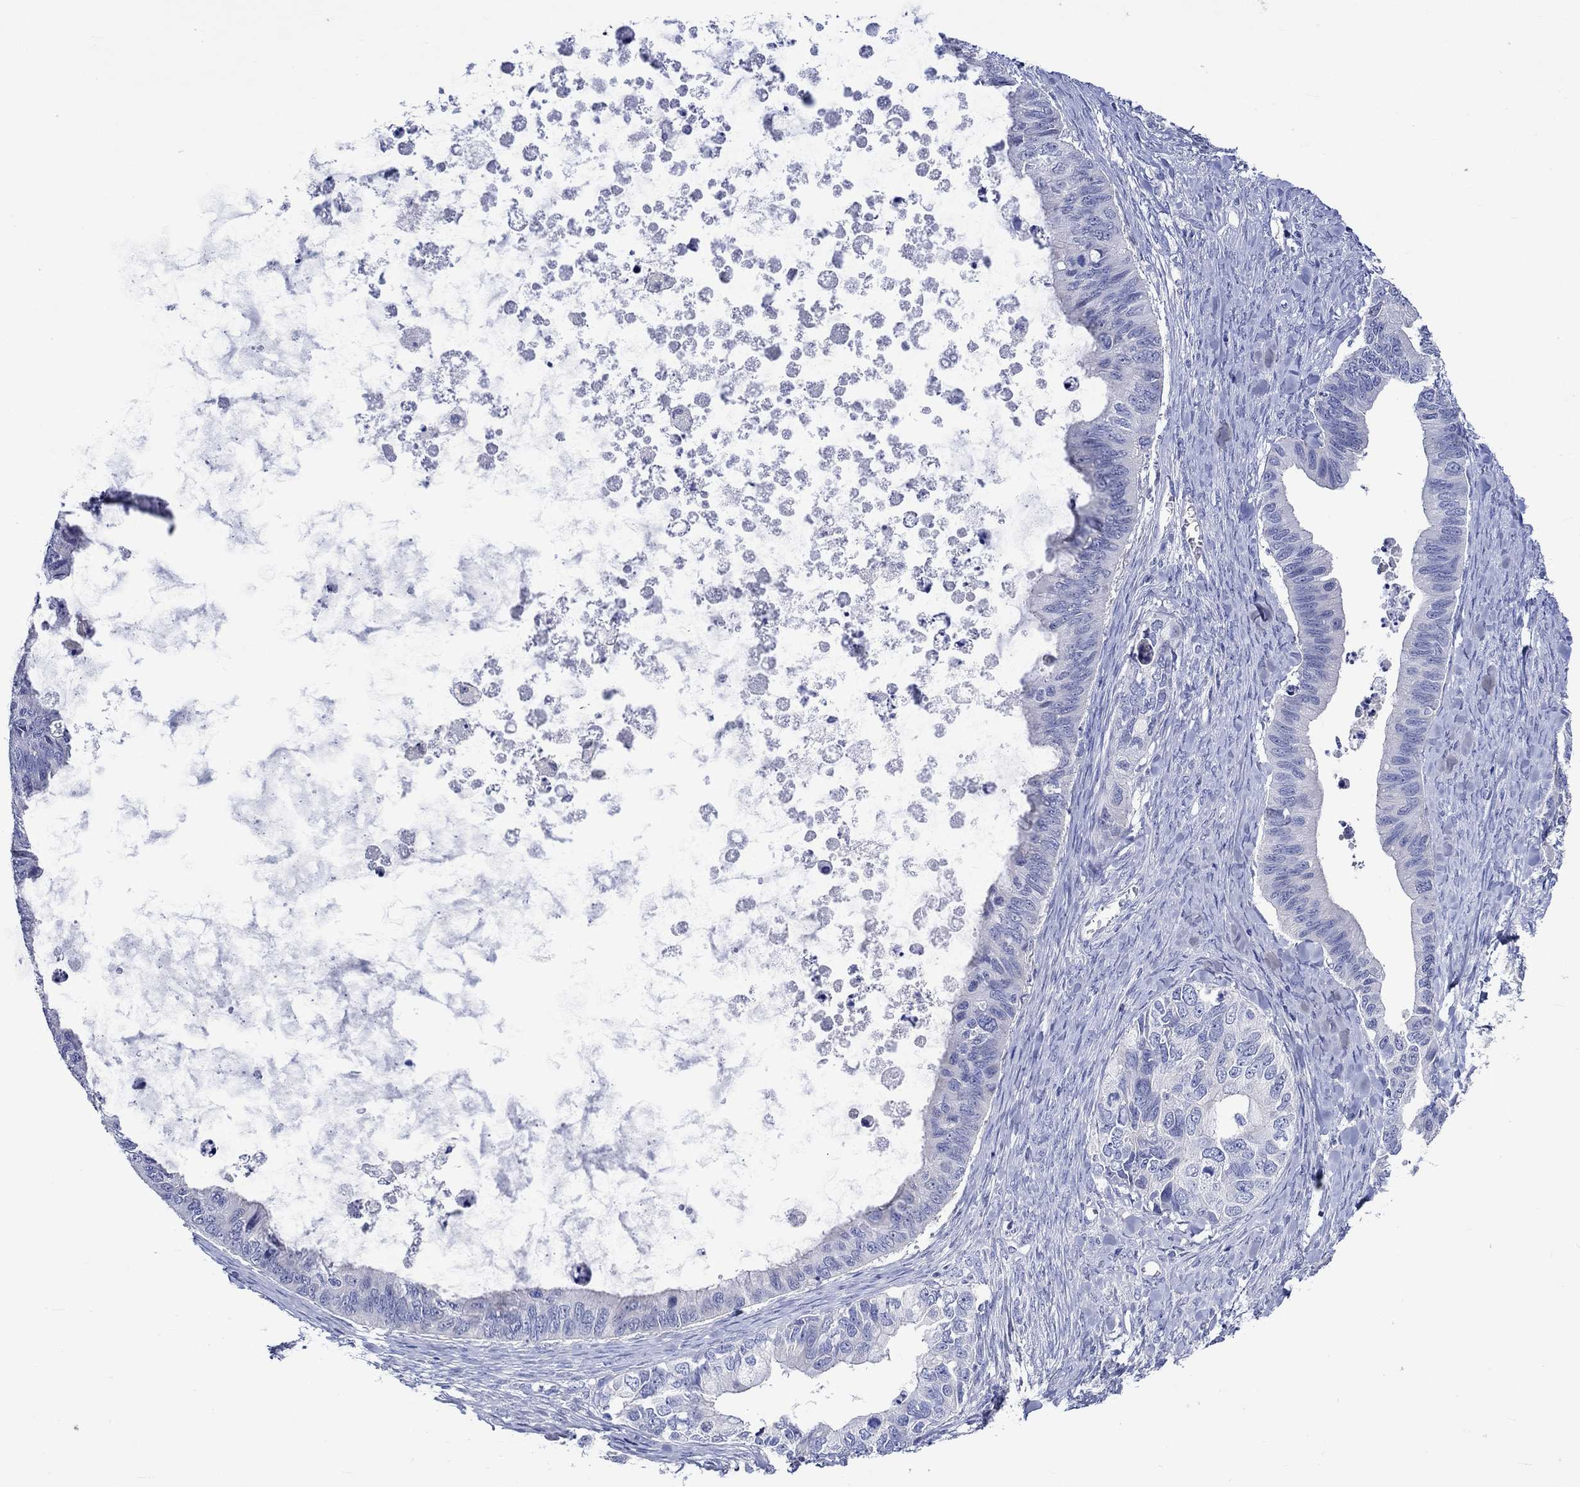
{"staining": {"intensity": "negative", "quantity": "none", "location": "none"}, "tissue": "ovarian cancer", "cell_type": "Tumor cells", "image_type": "cancer", "snomed": [{"axis": "morphology", "description": "Cystadenocarcinoma, mucinous, NOS"}, {"axis": "topography", "description": "Ovary"}], "caption": "Immunohistochemical staining of human ovarian mucinous cystadenocarcinoma demonstrates no significant staining in tumor cells.", "gene": "KLHL35", "patient": {"sex": "female", "age": 76}}